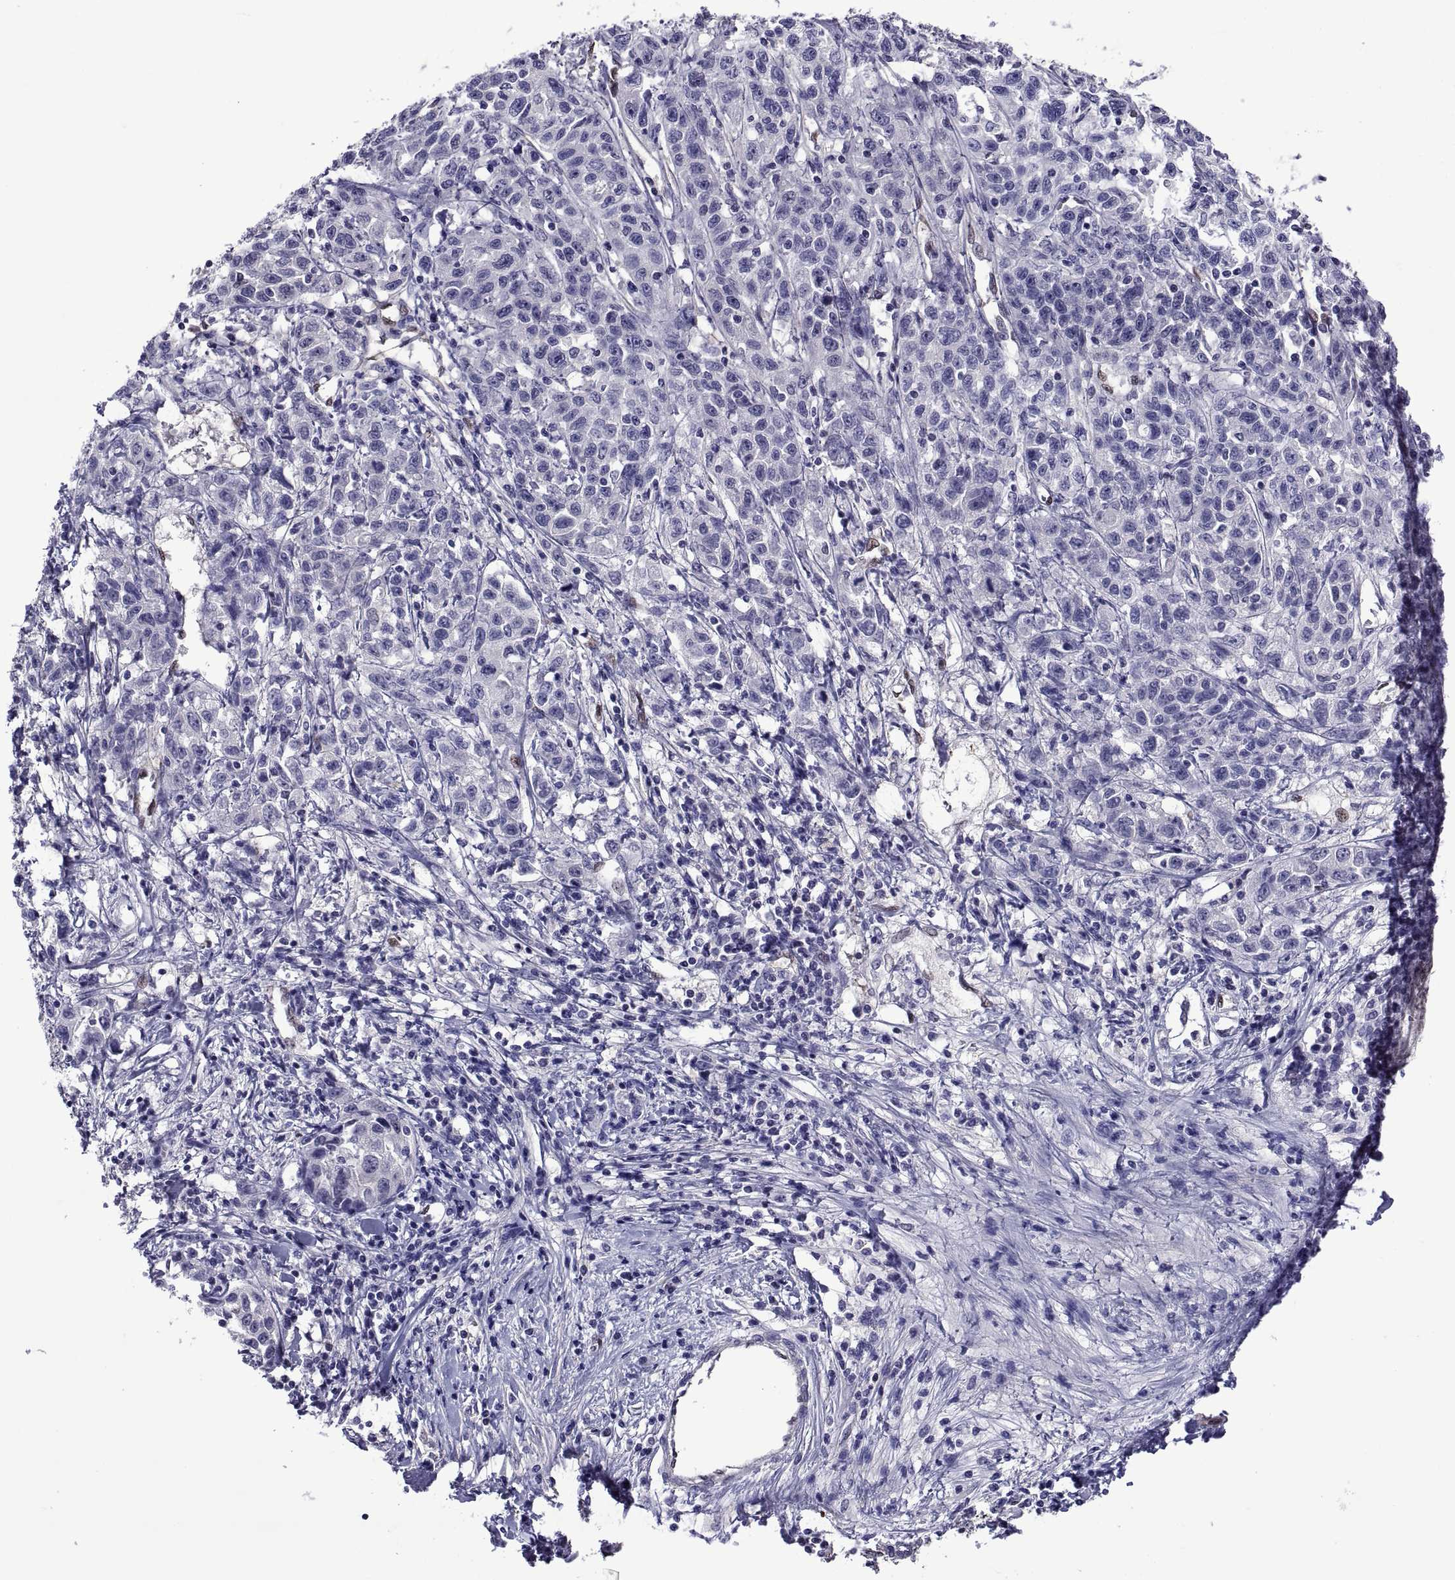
{"staining": {"intensity": "negative", "quantity": "none", "location": "none"}, "tissue": "liver cancer", "cell_type": "Tumor cells", "image_type": "cancer", "snomed": [{"axis": "morphology", "description": "Adenocarcinoma, NOS"}, {"axis": "morphology", "description": "Cholangiocarcinoma"}, {"axis": "topography", "description": "Liver"}], "caption": "The immunohistochemistry histopathology image has no significant positivity in tumor cells of liver cholangiocarcinoma tissue.", "gene": "LCN9", "patient": {"sex": "male", "age": 64}}